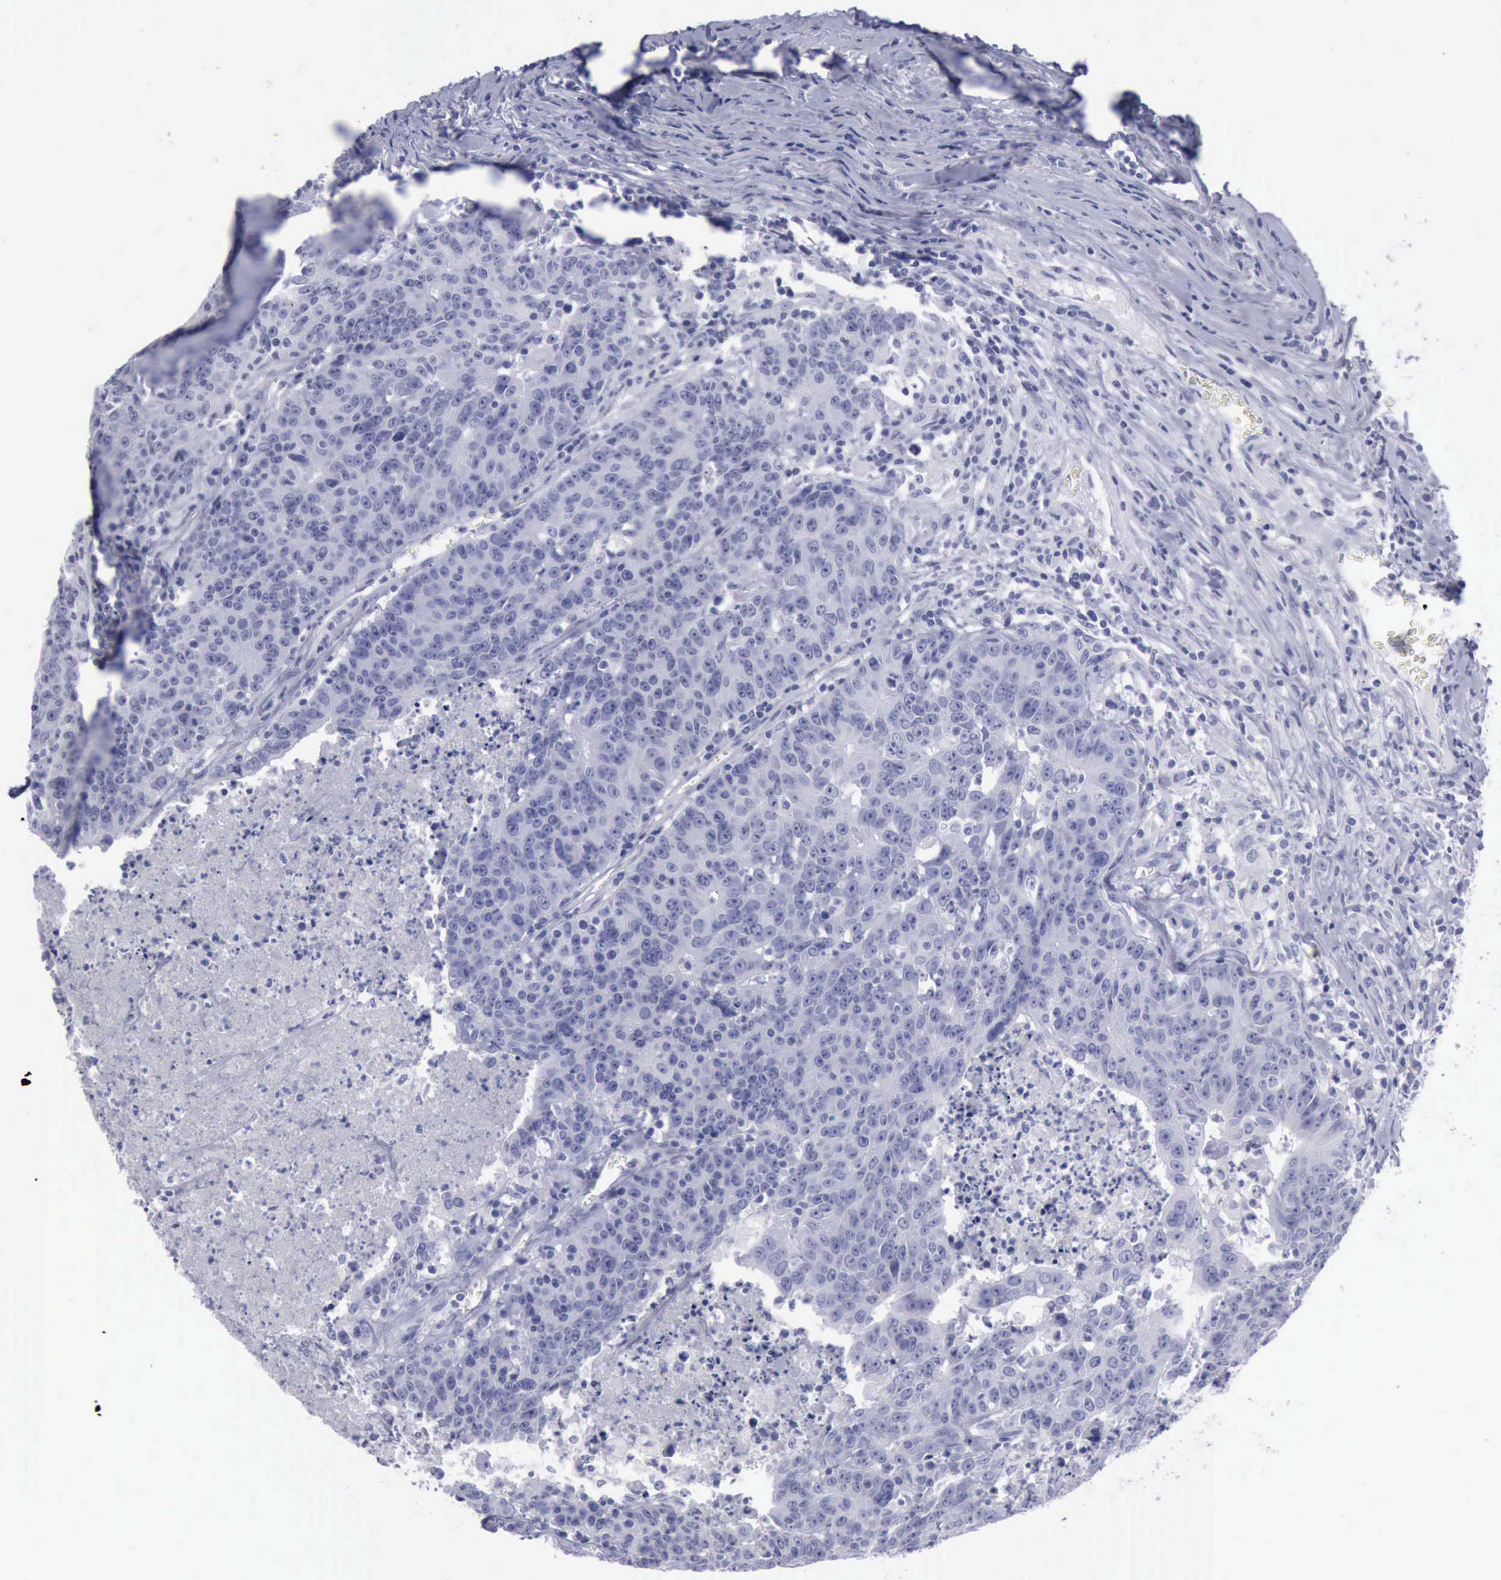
{"staining": {"intensity": "negative", "quantity": "none", "location": "none"}, "tissue": "colorectal cancer", "cell_type": "Tumor cells", "image_type": "cancer", "snomed": [{"axis": "morphology", "description": "Adenocarcinoma, NOS"}, {"axis": "topography", "description": "Colon"}], "caption": "Tumor cells are negative for protein expression in human adenocarcinoma (colorectal).", "gene": "KRT13", "patient": {"sex": "female", "age": 53}}